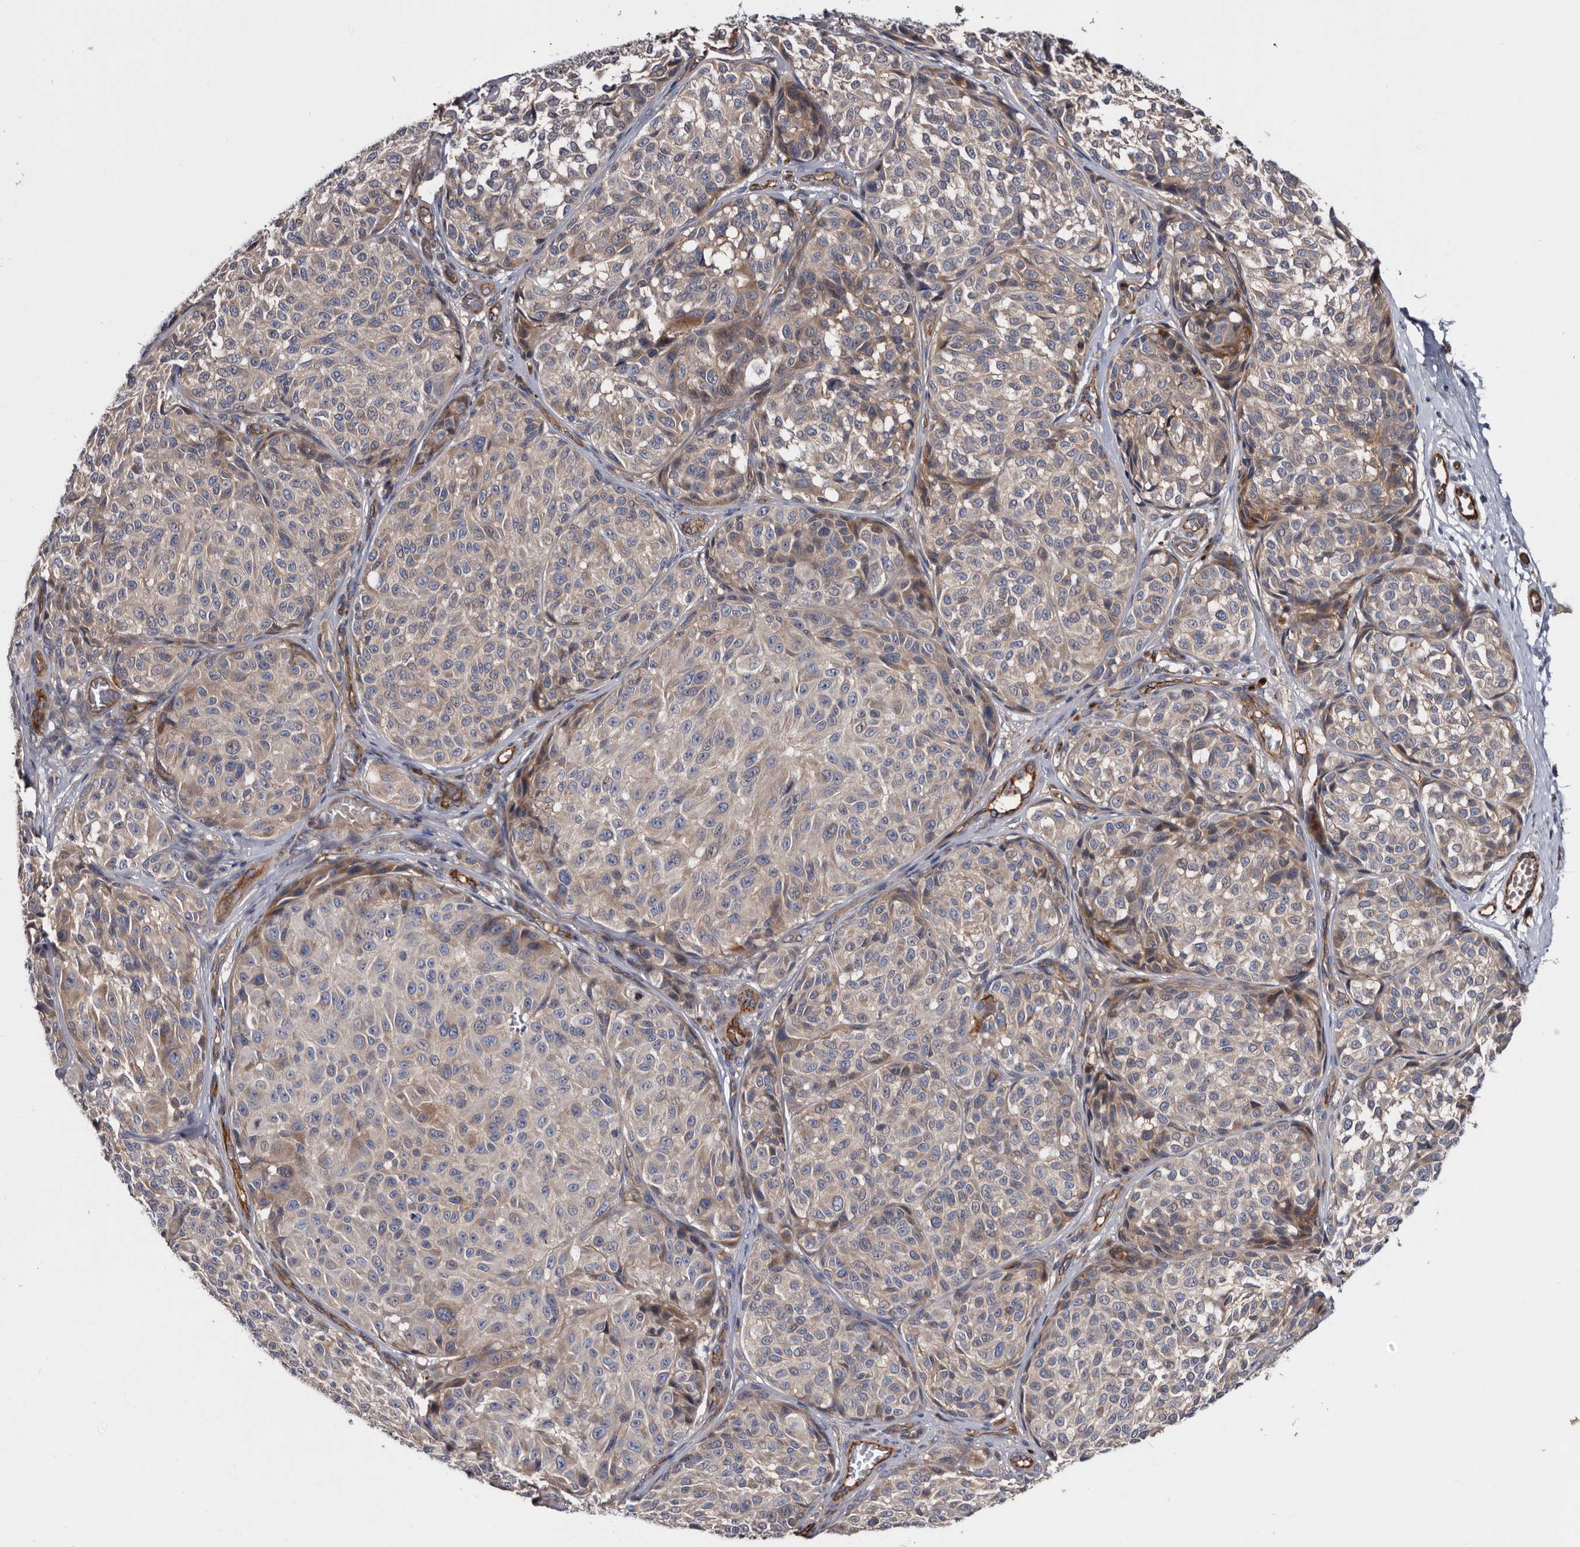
{"staining": {"intensity": "weak", "quantity": "<25%", "location": "cytoplasmic/membranous"}, "tissue": "melanoma", "cell_type": "Tumor cells", "image_type": "cancer", "snomed": [{"axis": "morphology", "description": "Malignant melanoma, NOS"}, {"axis": "topography", "description": "Skin"}], "caption": "An immunohistochemistry (IHC) image of melanoma is shown. There is no staining in tumor cells of melanoma.", "gene": "TSPAN17", "patient": {"sex": "male", "age": 83}}